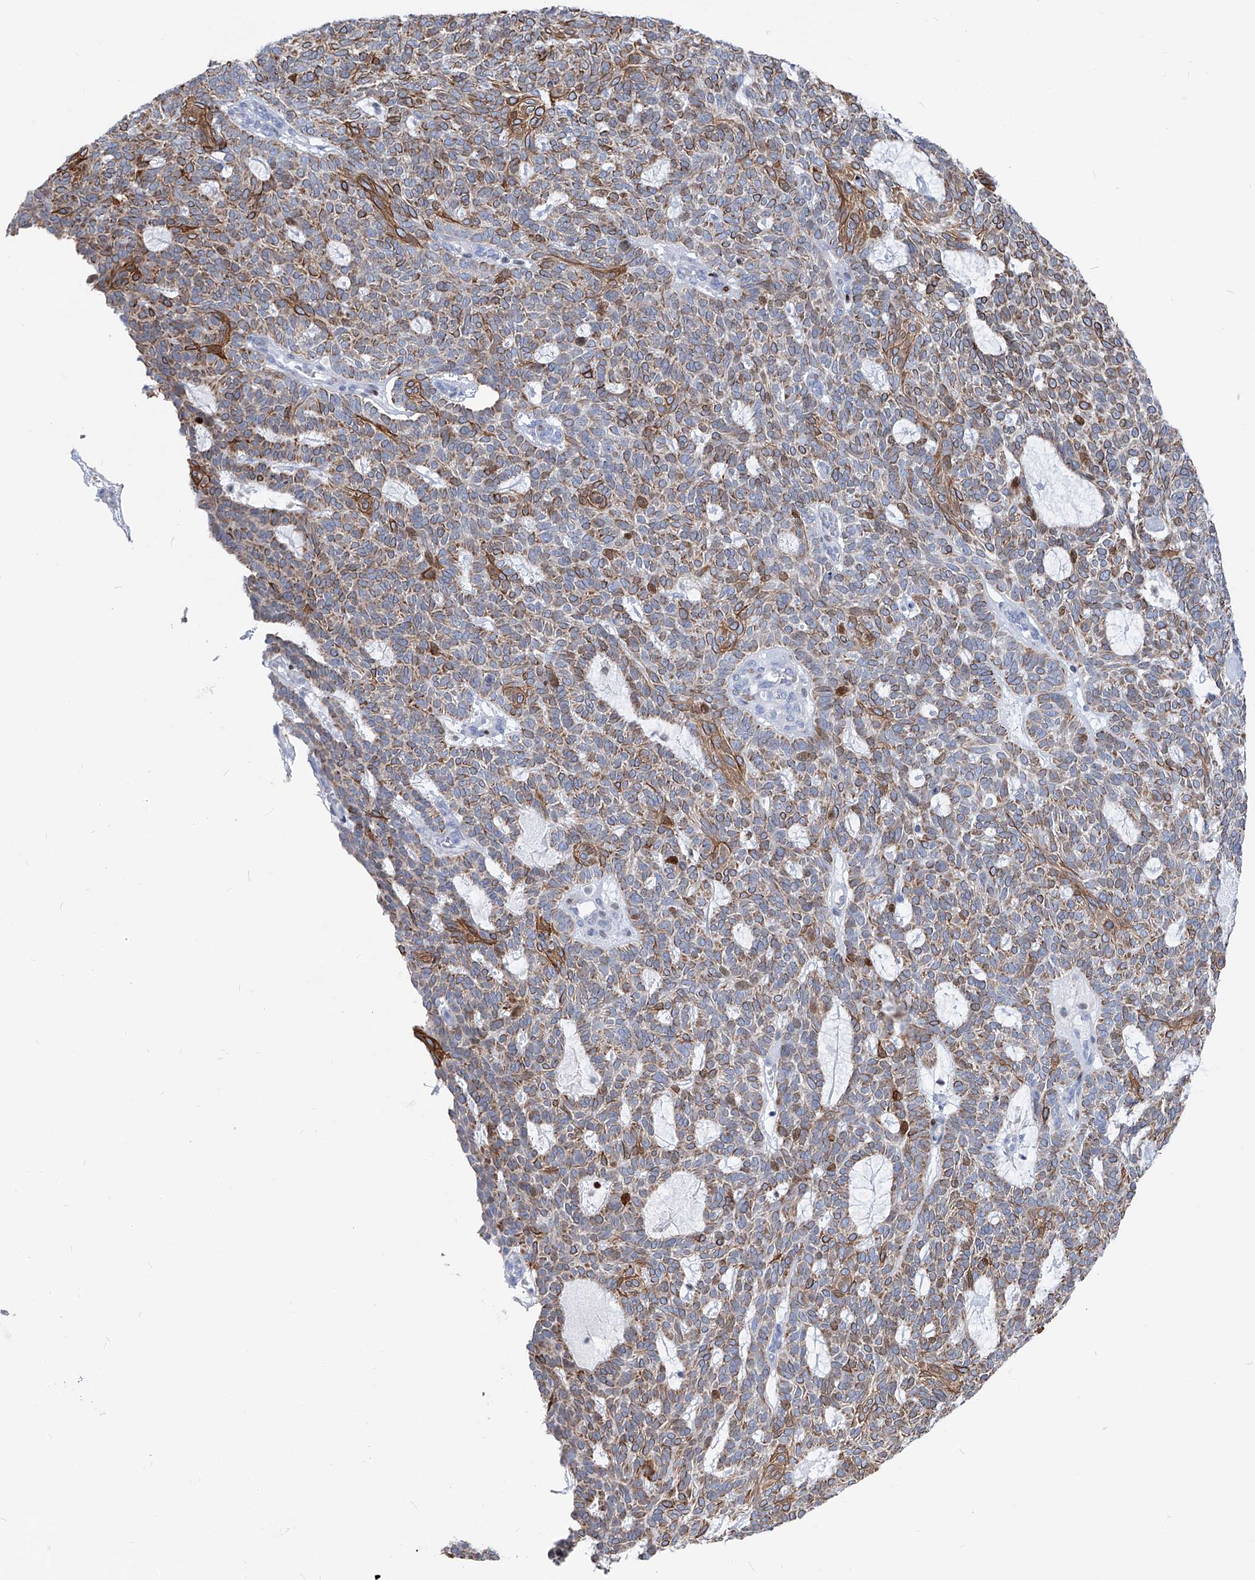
{"staining": {"intensity": "moderate", "quantity": ">75%", "location": "cytoplasmic/membranous"}, "tissue": "skin cancer", "cell_type": "Tumor cells", "image_type": "cancer", "snomed": [{"axis": "morphology", "description": "Squamous cell carcinoma, NOS"}, {"axis": "topography", "description": "Skin"}], "caption": "Protein positivity by IHC demonstrates moderate cytoplasmic/membranous staining in about >75% of tumor cells in skin squamous cell carcinoma. (DAB = brown stain, brightfield microscopy at high magnification).", "gene": "FRS3", "patient": {"sex": "female", "age": 90}}